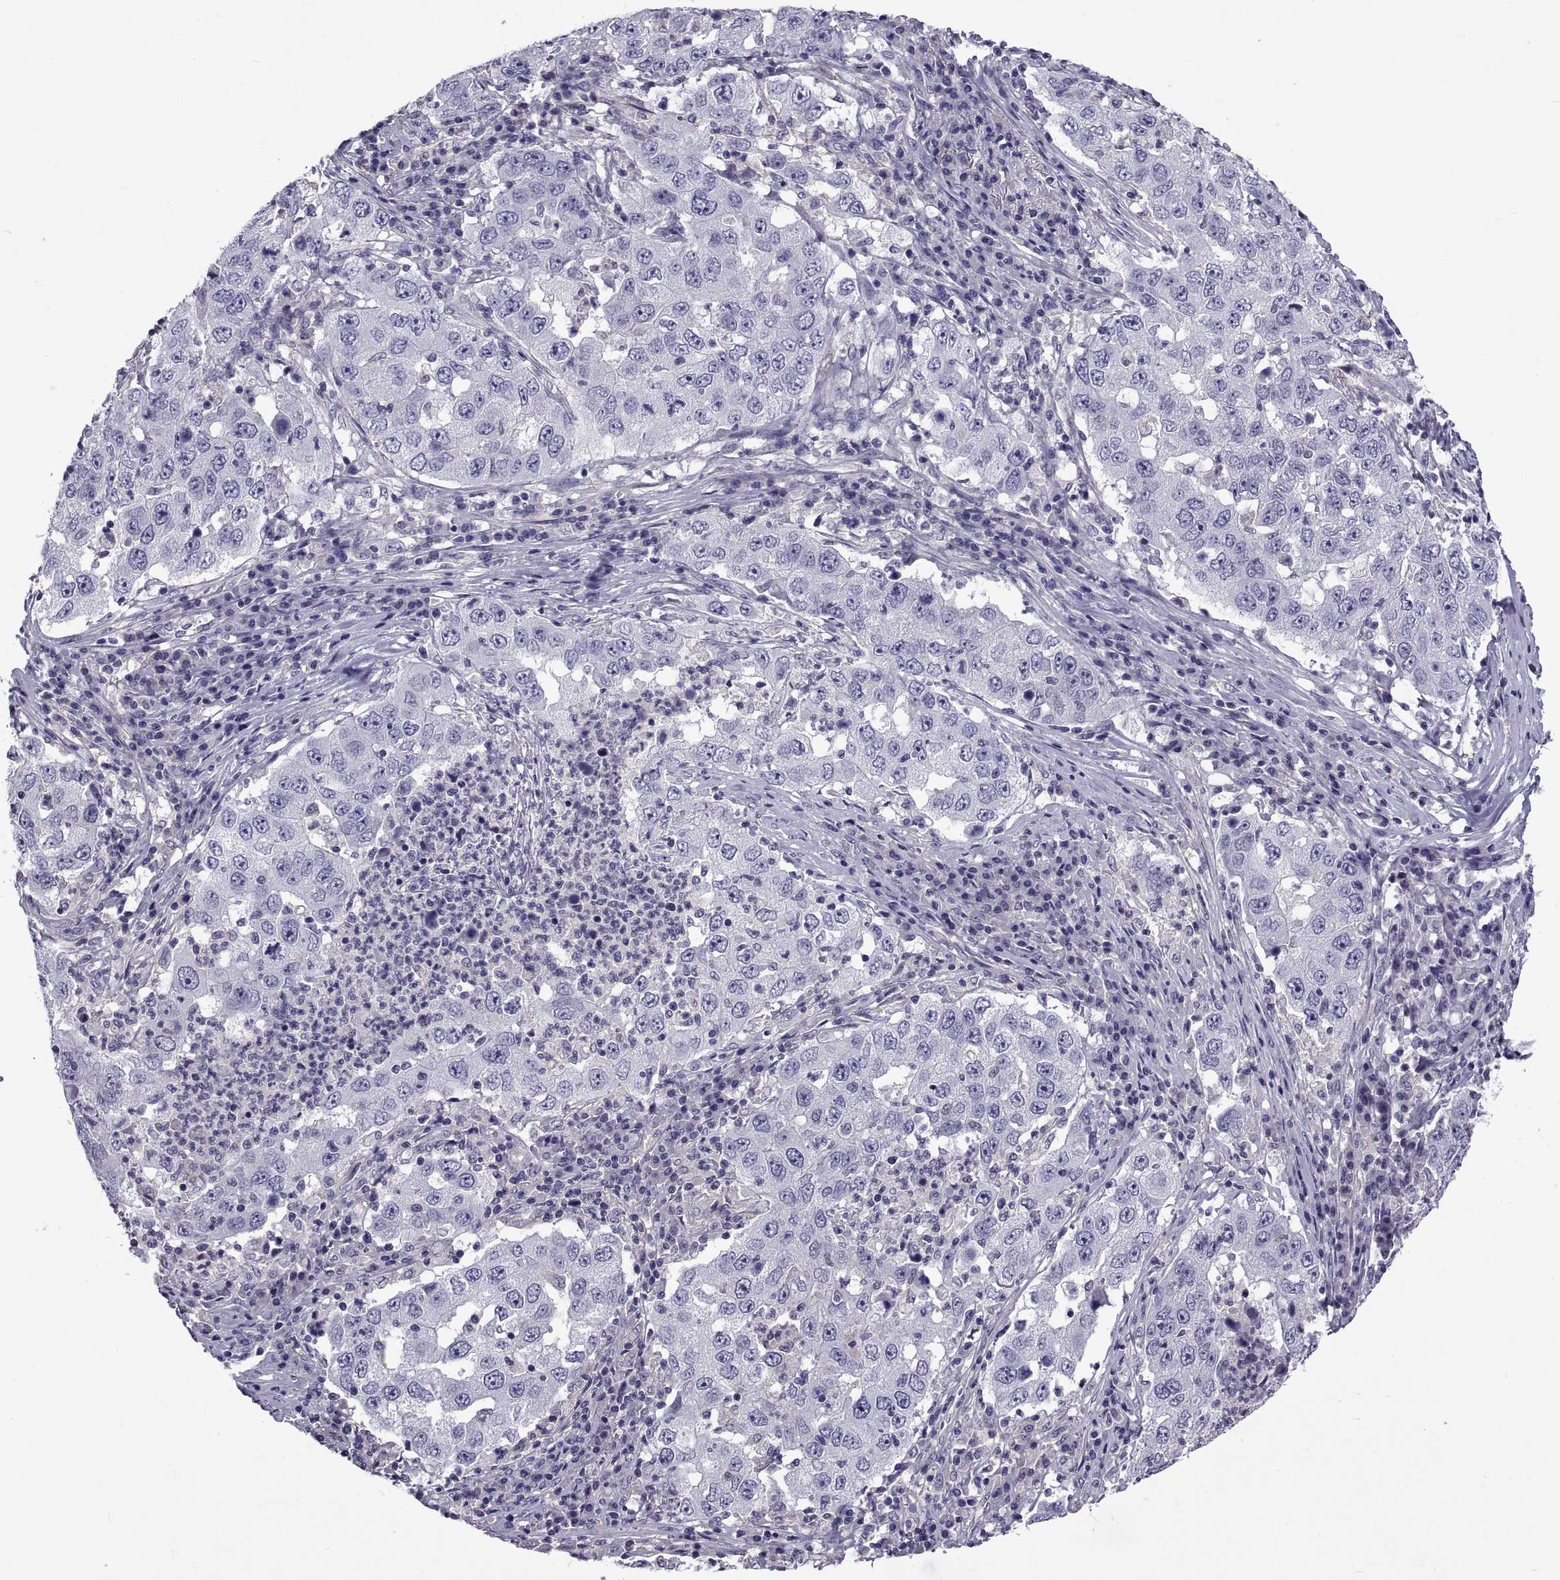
{"staining": {"intensity": "negative", "quantity": "none", "location": "none"}, "tissue": "lung cancer", "cell_type": "Tumor cells", "image_type": "cancer", "snomed": [{"axis": "morphology", "description": "Adenocarcinoma, NOS"}, {"axis": "topography", "description": "Lung"}], "caption": "A high-resolution histopathology image shows immunohistochemistry staining of lung cancer, which exhibits no significant staining in tumor cells.", "gene": "TMC3", "patient": {"sex": "male", "age": 73}}